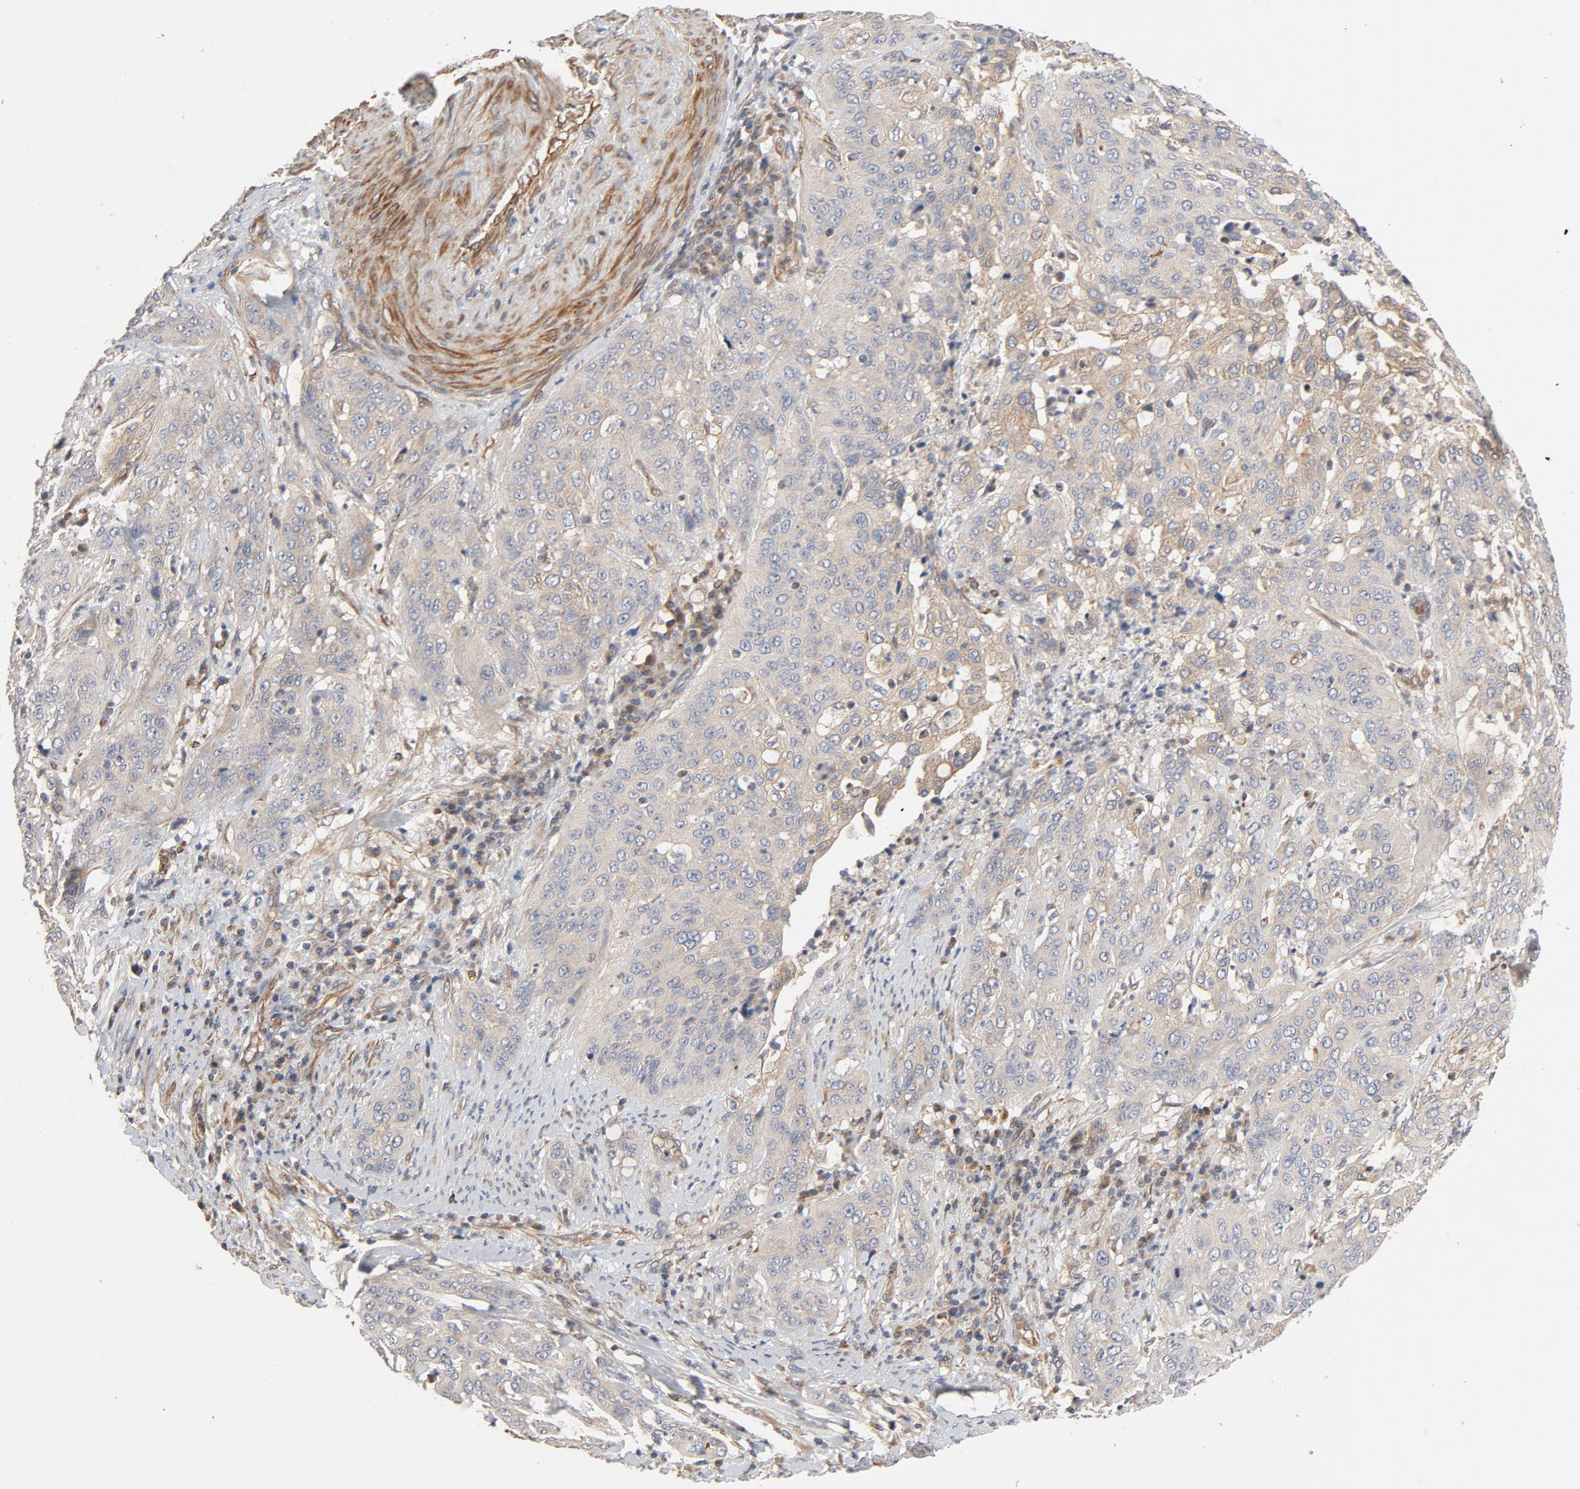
{"staining": {"intensity": "moderate", "quantity": ">75%", "location": "cytoplasmic/membranous"}, "tissue": "cervical cancer", "cell_type": "Tumor cells", "image_type": "cancer", "snomed": [{"axis": "morphology", "description": "Squamous cell carcinoma, NOS"}, {"axis": "topography", "description": "Cervix"}], "caption": "Immunohistochemical staining of cervical squamous cell carcinoma shows moderate cytoplasmic/membranous protein expression in about >75% of tumor cells. (DAB (3,3'-diaminobenzidine) IHC with brightfield microscopy, high magnification).", "gene": "TRIOBP", "patient": {"sex": "female", "age": 41}}